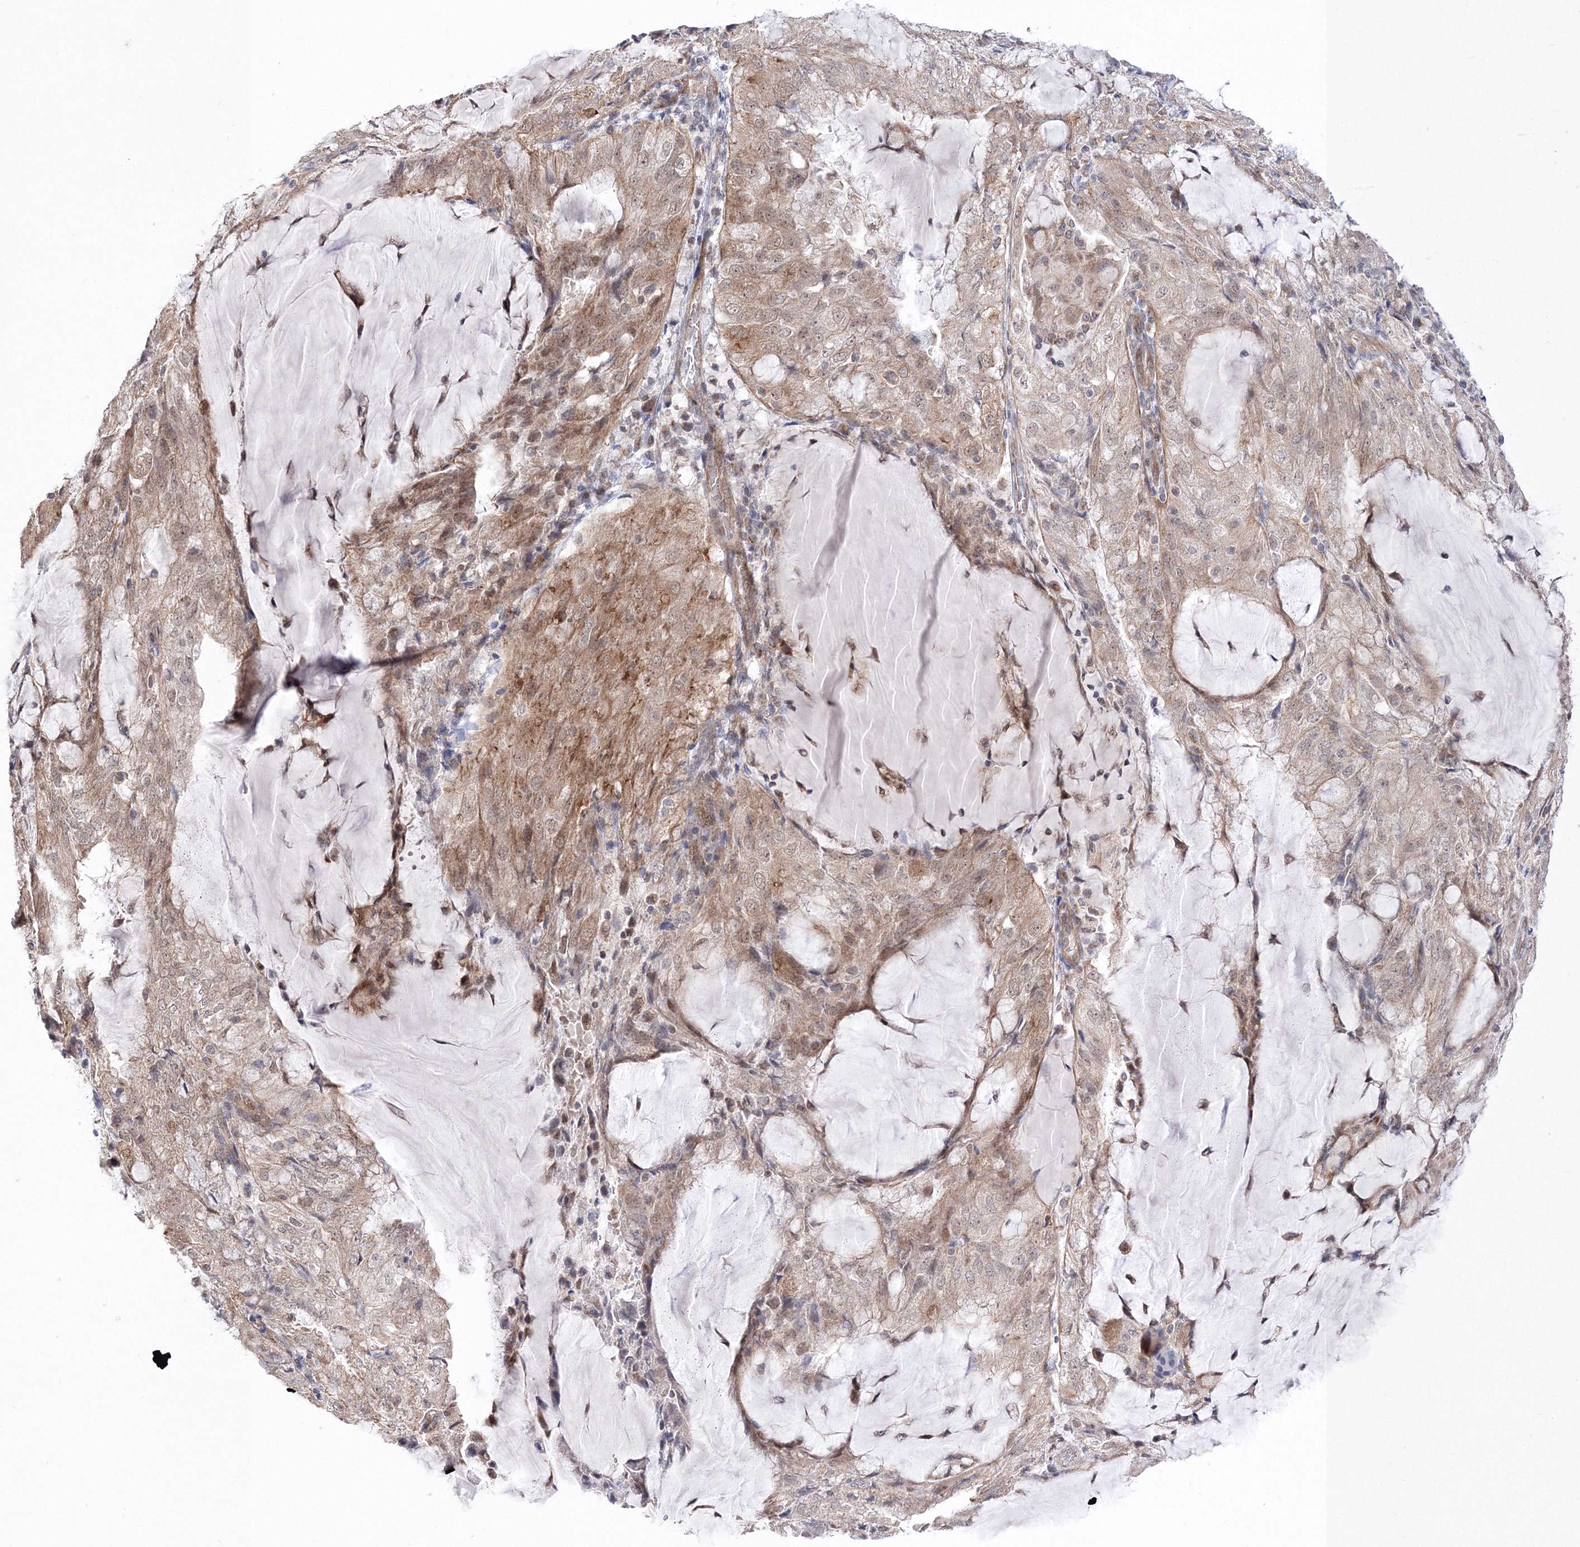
{"staining": {"intensity": "weak", "quantity": ">75%", "location": "cytoplasmic/membranous,nuclear"}, "tissue": "endometrial cancer", "cell_type": "Tumor cells", "image_type": "cancer", "snomed": [{"axis": "morphology", "description": "Adenocarcinoma, NOS"}, {"axis": "topography", "description": "Endometrium"}], "caption": "DAB (3,3'-diaminobenzidine) immunohistochemical staining of adenocarcinoma (endometrial) shows weak cytoplasmic/membranous and nuclear protein staining in approximately >75% of tumor cells. (DAB (3,3'-diaminobenzidine) IHC, brown staining for protein, blue staining for nuclei).", "gene": "DALRD3", "patient": {"sex": "female", "age": 81}}